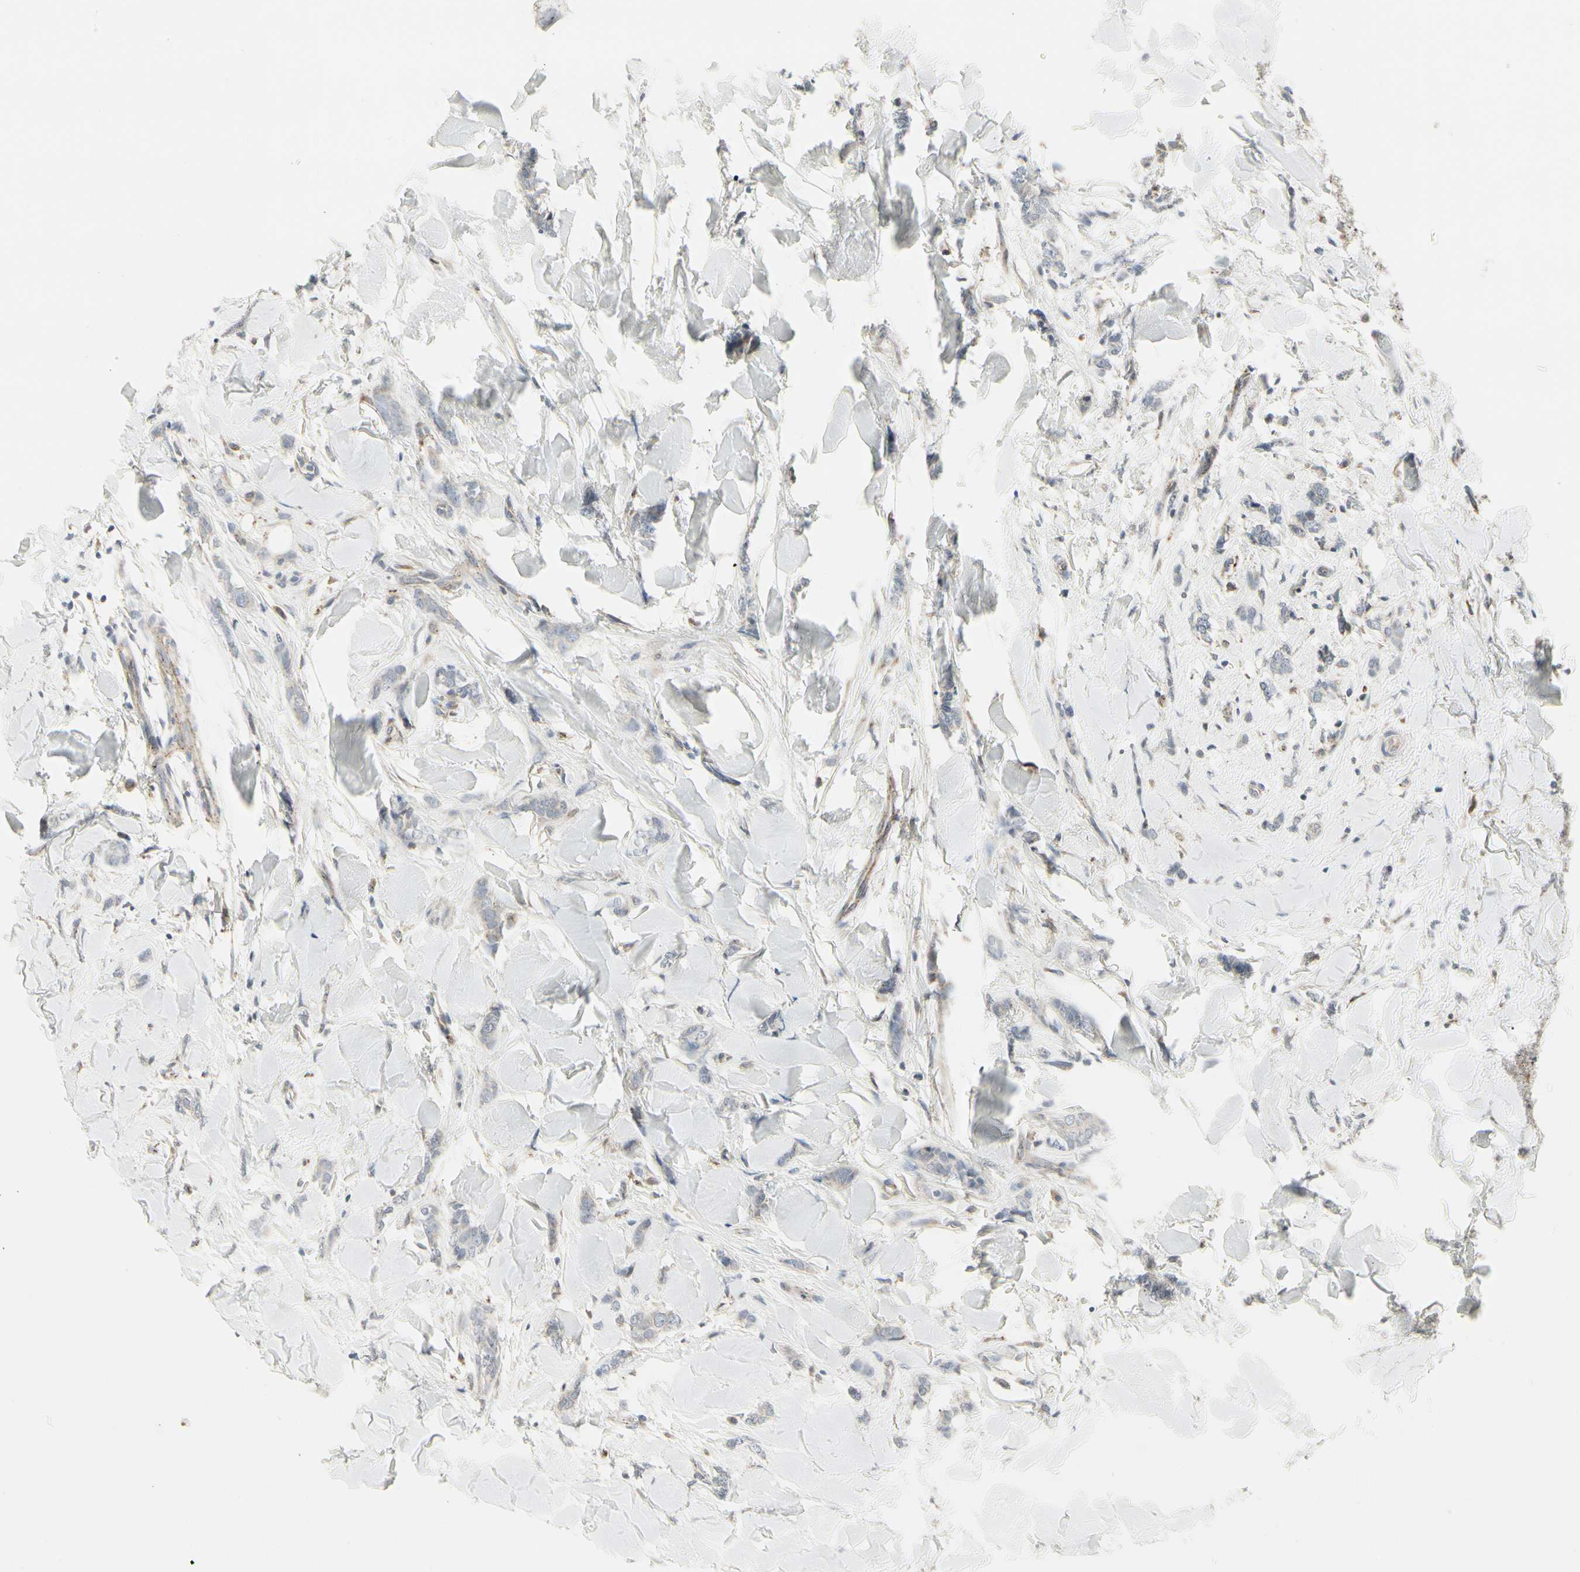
{"staining": {"intensity": "negative", "quantity": "none", "location": "none"}, "tissue": "breast cancer", "cell_type": "Tumor cells", "image_type": "cancer", "snomed": [{"axis": "morphology", "description": "Lobular carcinoma"}, {"axis": "topography", "description": "Skin"}, {"axis": "topography", "description": "Breast"}], "caption": "This is an immunohistochemistry (IHC) image of human breast lobular carcinoma. There is no expression in tumor cells.", "gene": "GRN", "patient": {"sex": "female", "age": 46}}